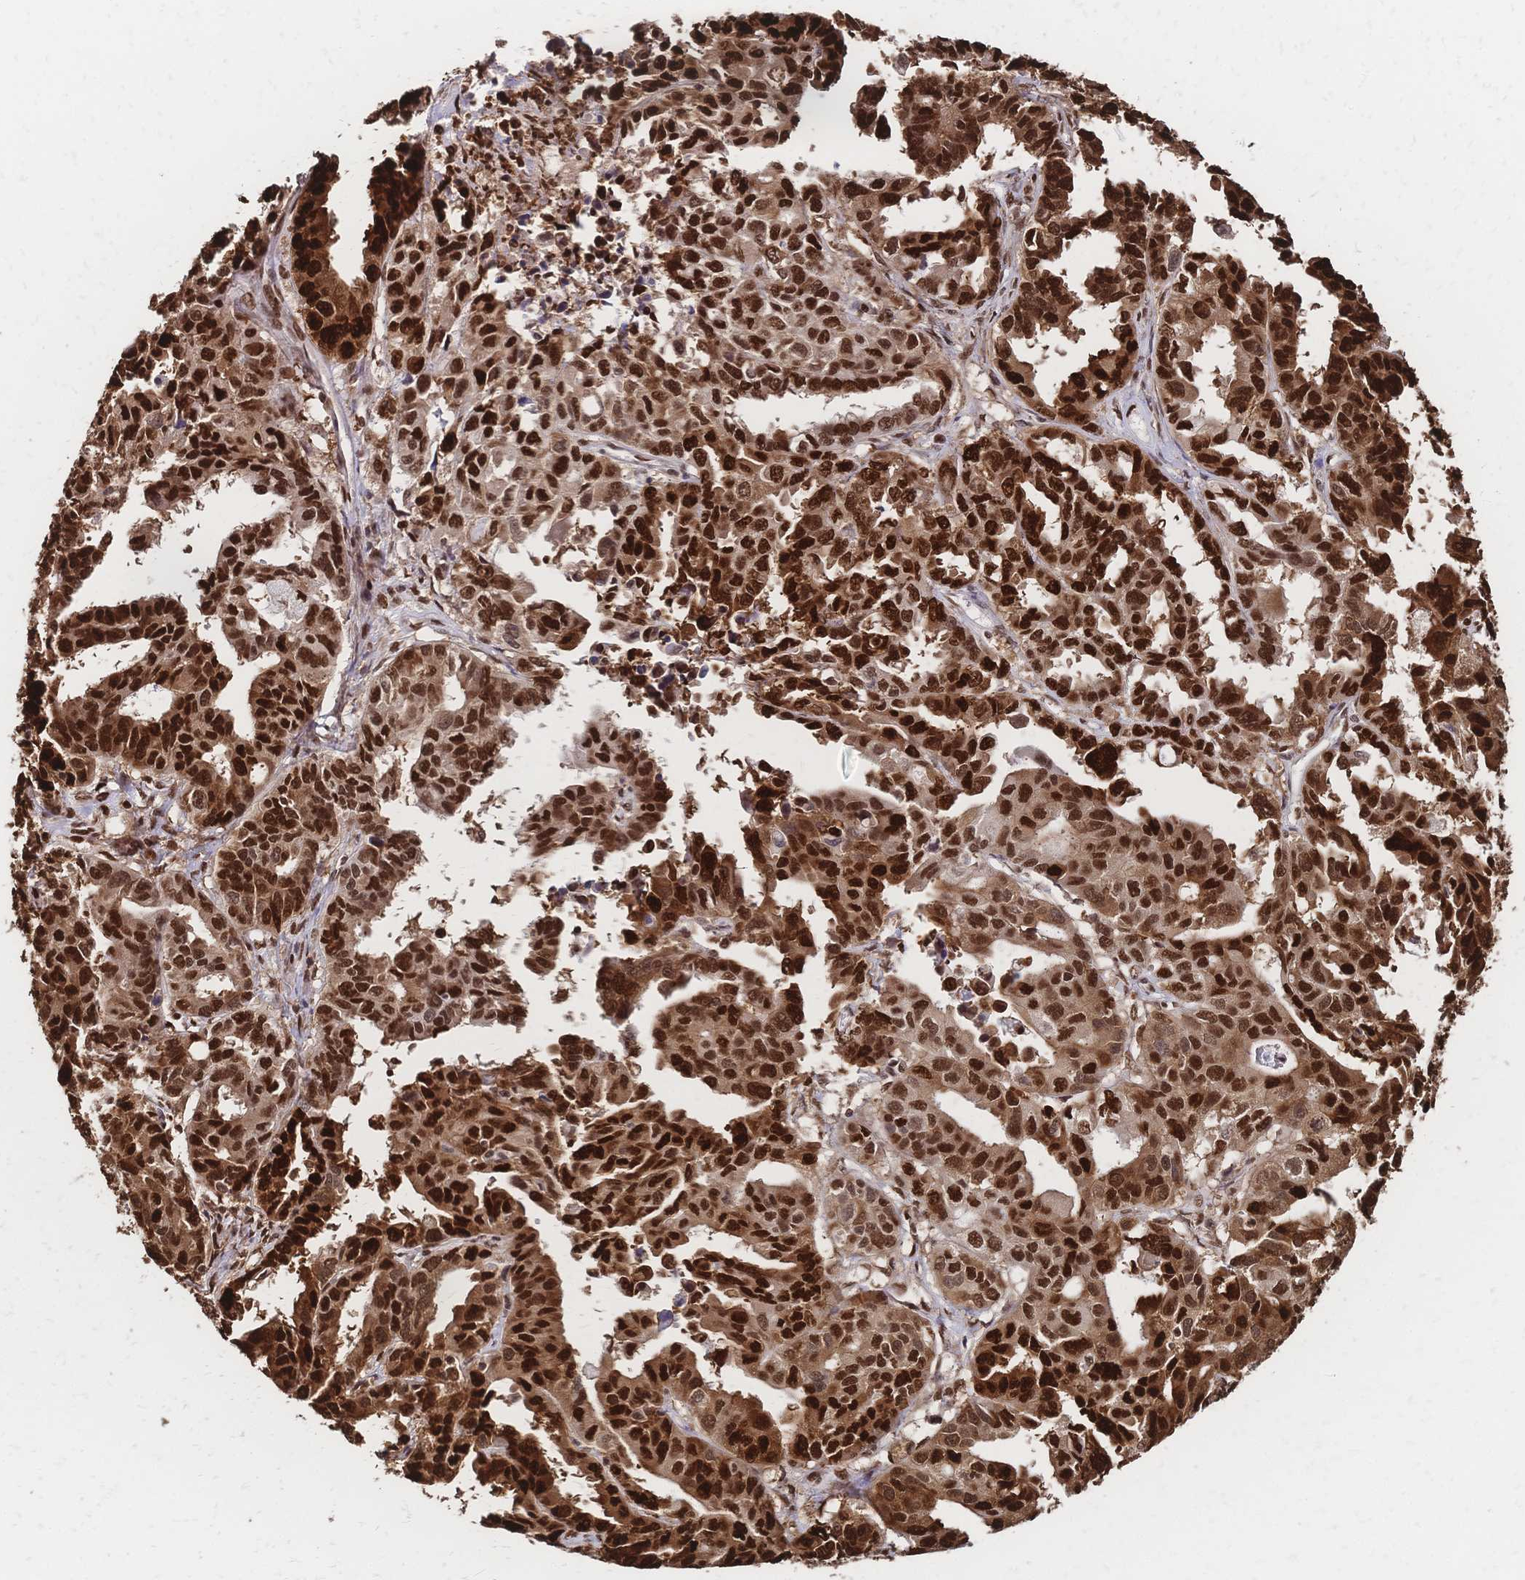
{"staining": {"intensity": "strong", "quantity": ">75%", "location": "nuclear"}, "tissue": "ovarian cancer", "cell_type": "Tumor cells", "image_type": "cancer", "snomed": [{"axis": "morphology", "description": "Adenocarcinoma, NOS"}, {"axis": "morphology", "description": "Carcinoma, endometroid"}, {"axis": "topography", "description": "Ovary"}], "caption": "Tumor cells exhibit high levels of strong nuclear expression in approximately >75% of cells in human ovarian endometroid carcinoma.", "gene": "HDGF", "patient": {"sex": "female", "age": 72}}